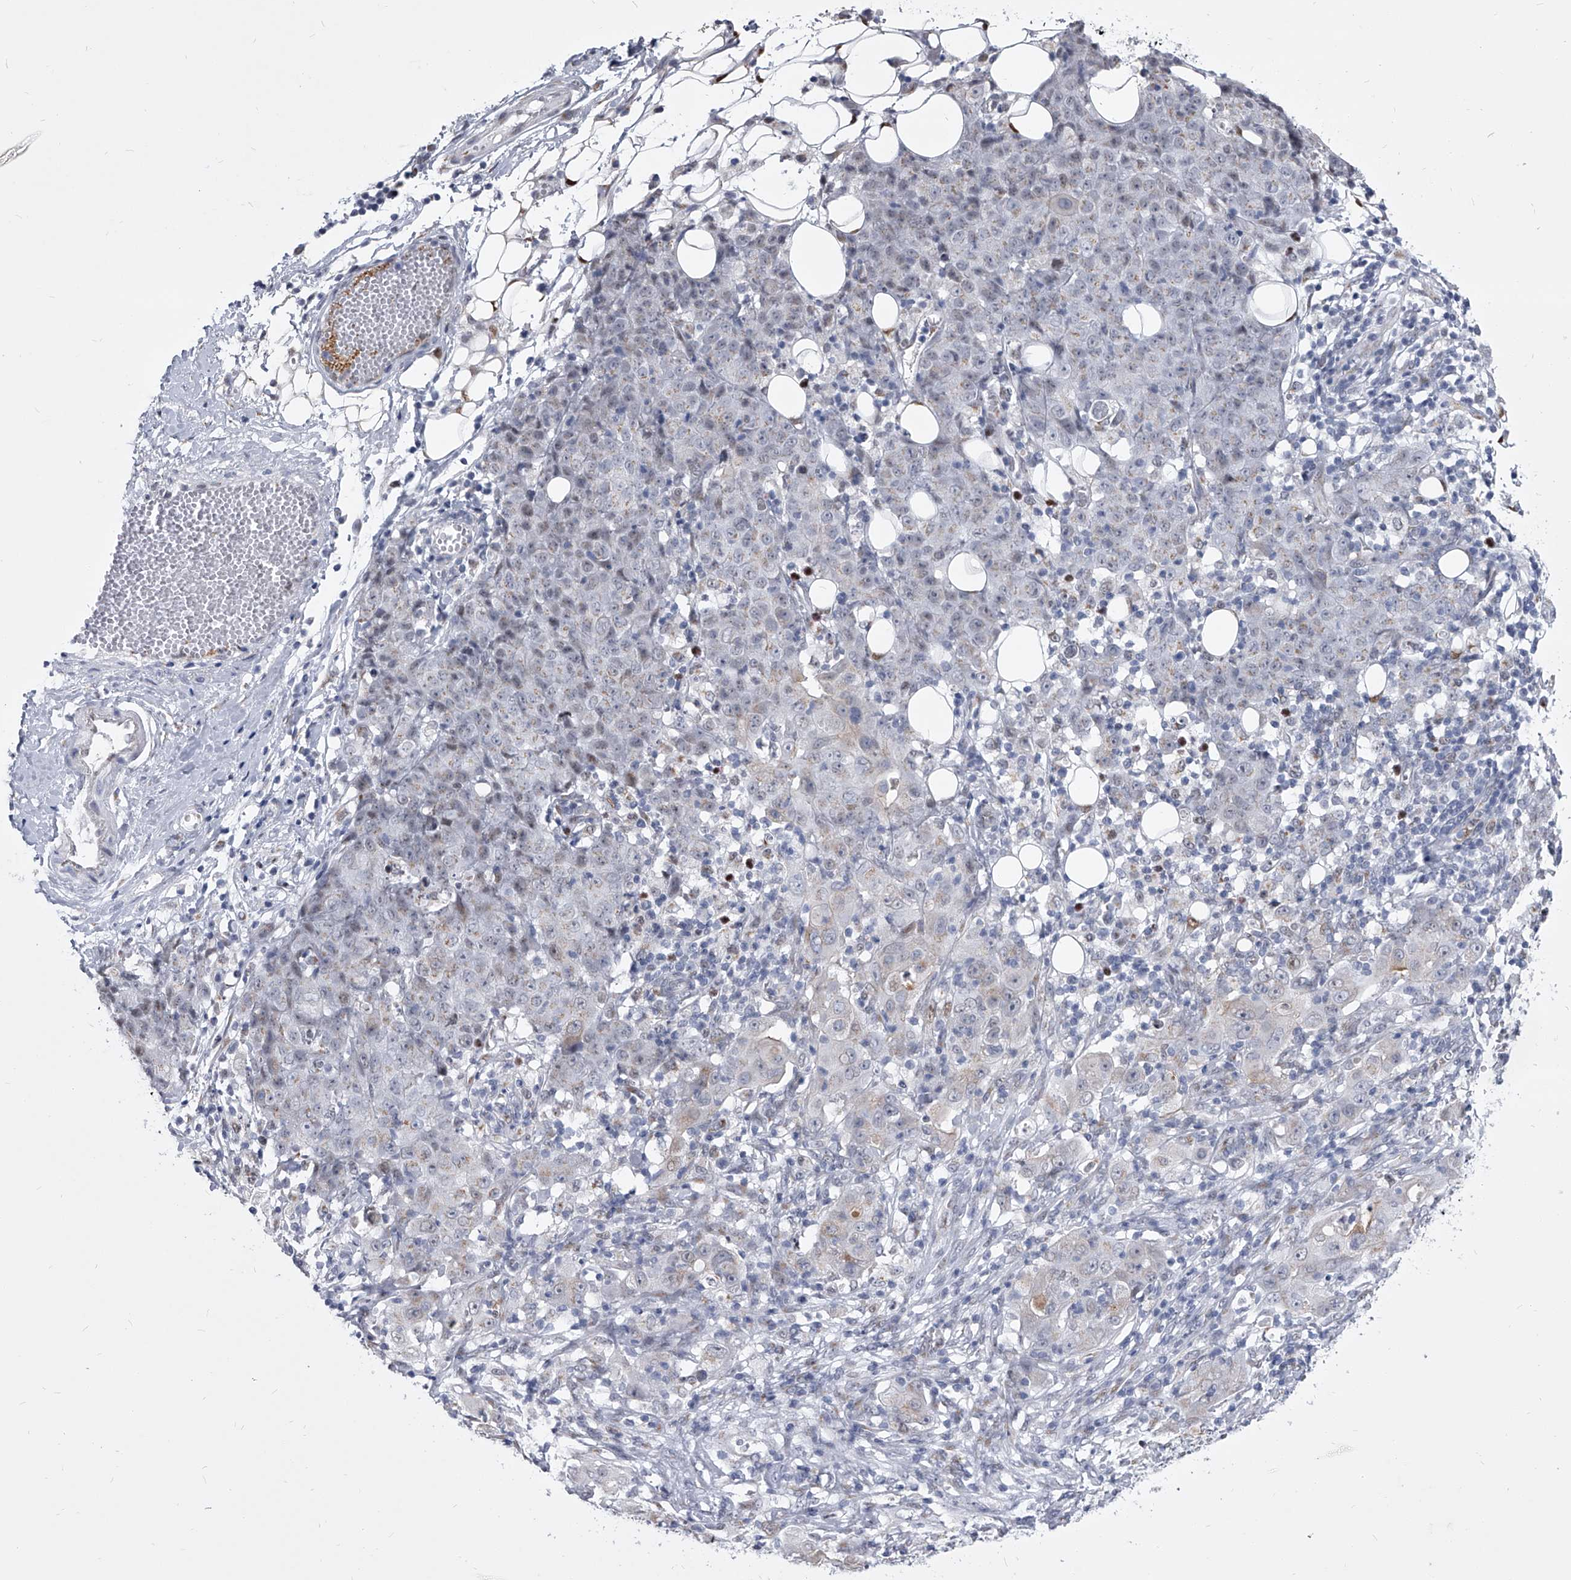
{"staining": {"intensity": "negative", "quantity": "none", "location": "none"}, "tissue": "ovarian cancer", "cell_type": "Tumor cells", "image_type": "cancer", "snomed": [{"axis": "morphology", "description": "Carcinoma, endometroid"}, {"axis": "topography", "description": "Ovary"}], "caption": "Ovarian cancer (endometroid carcinoma) was stained to show a protein in brown. There is no significant positivity in tumor cells.", "gene": "EVA1C", "patient": {"sex": "female", "age": 42}}